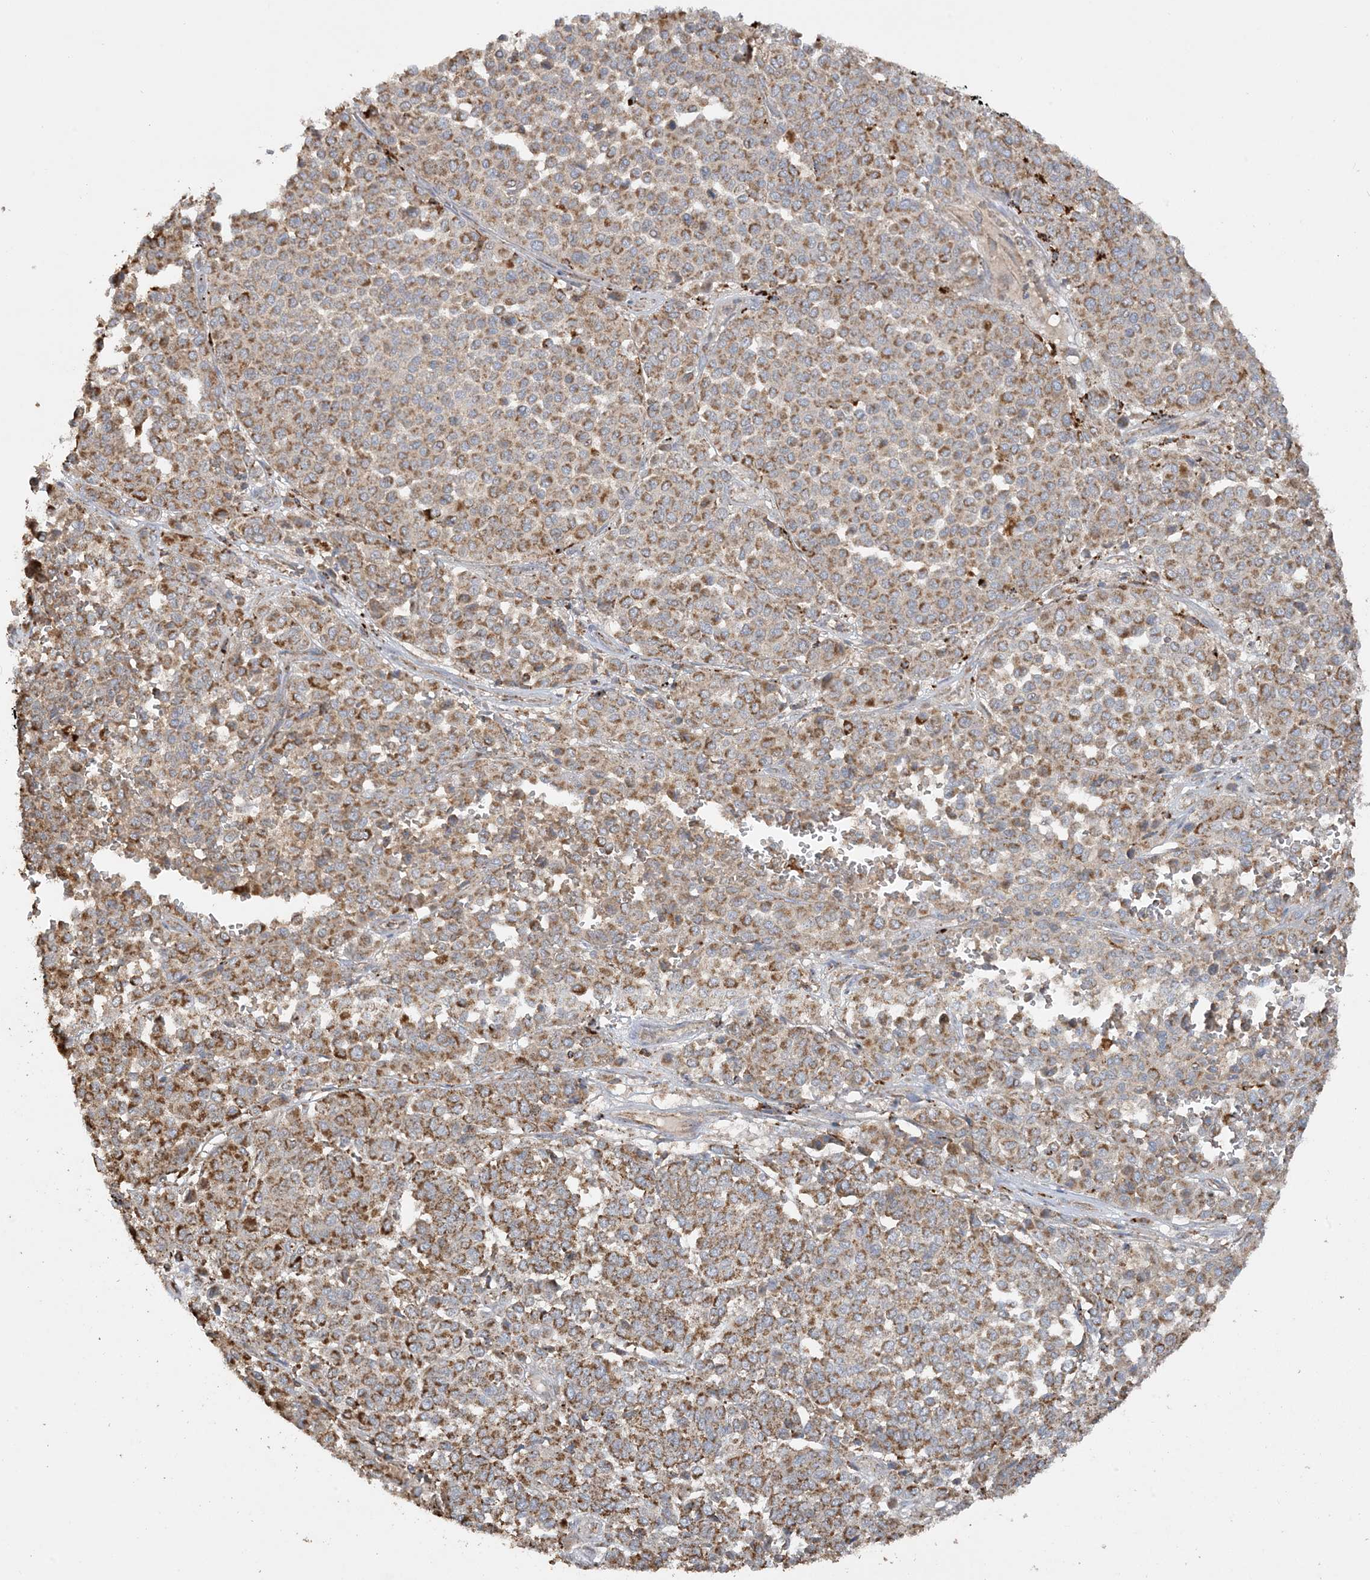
{"staining": {"intensity": "moderate", "quantity": ">75%", "location": "cytoplasmic/membranous"}, "tissue": "melanoma", "cell_type": "Tumor cells", "image_type": "cancer", "snomed": [{"axis": "morphology", "description": "Malignant melanoma, Metastatic site"}, {"axis": "topography", "description": "Pancreas"}], "caption": "About >75% of tumor cells in melanoma exhibit moderate cytoplasmic/membranous protein positivity as visualized by brown immunohistochemical staining.", "gene": "AGA", "patient": {"sex": "female", "age": 30}}